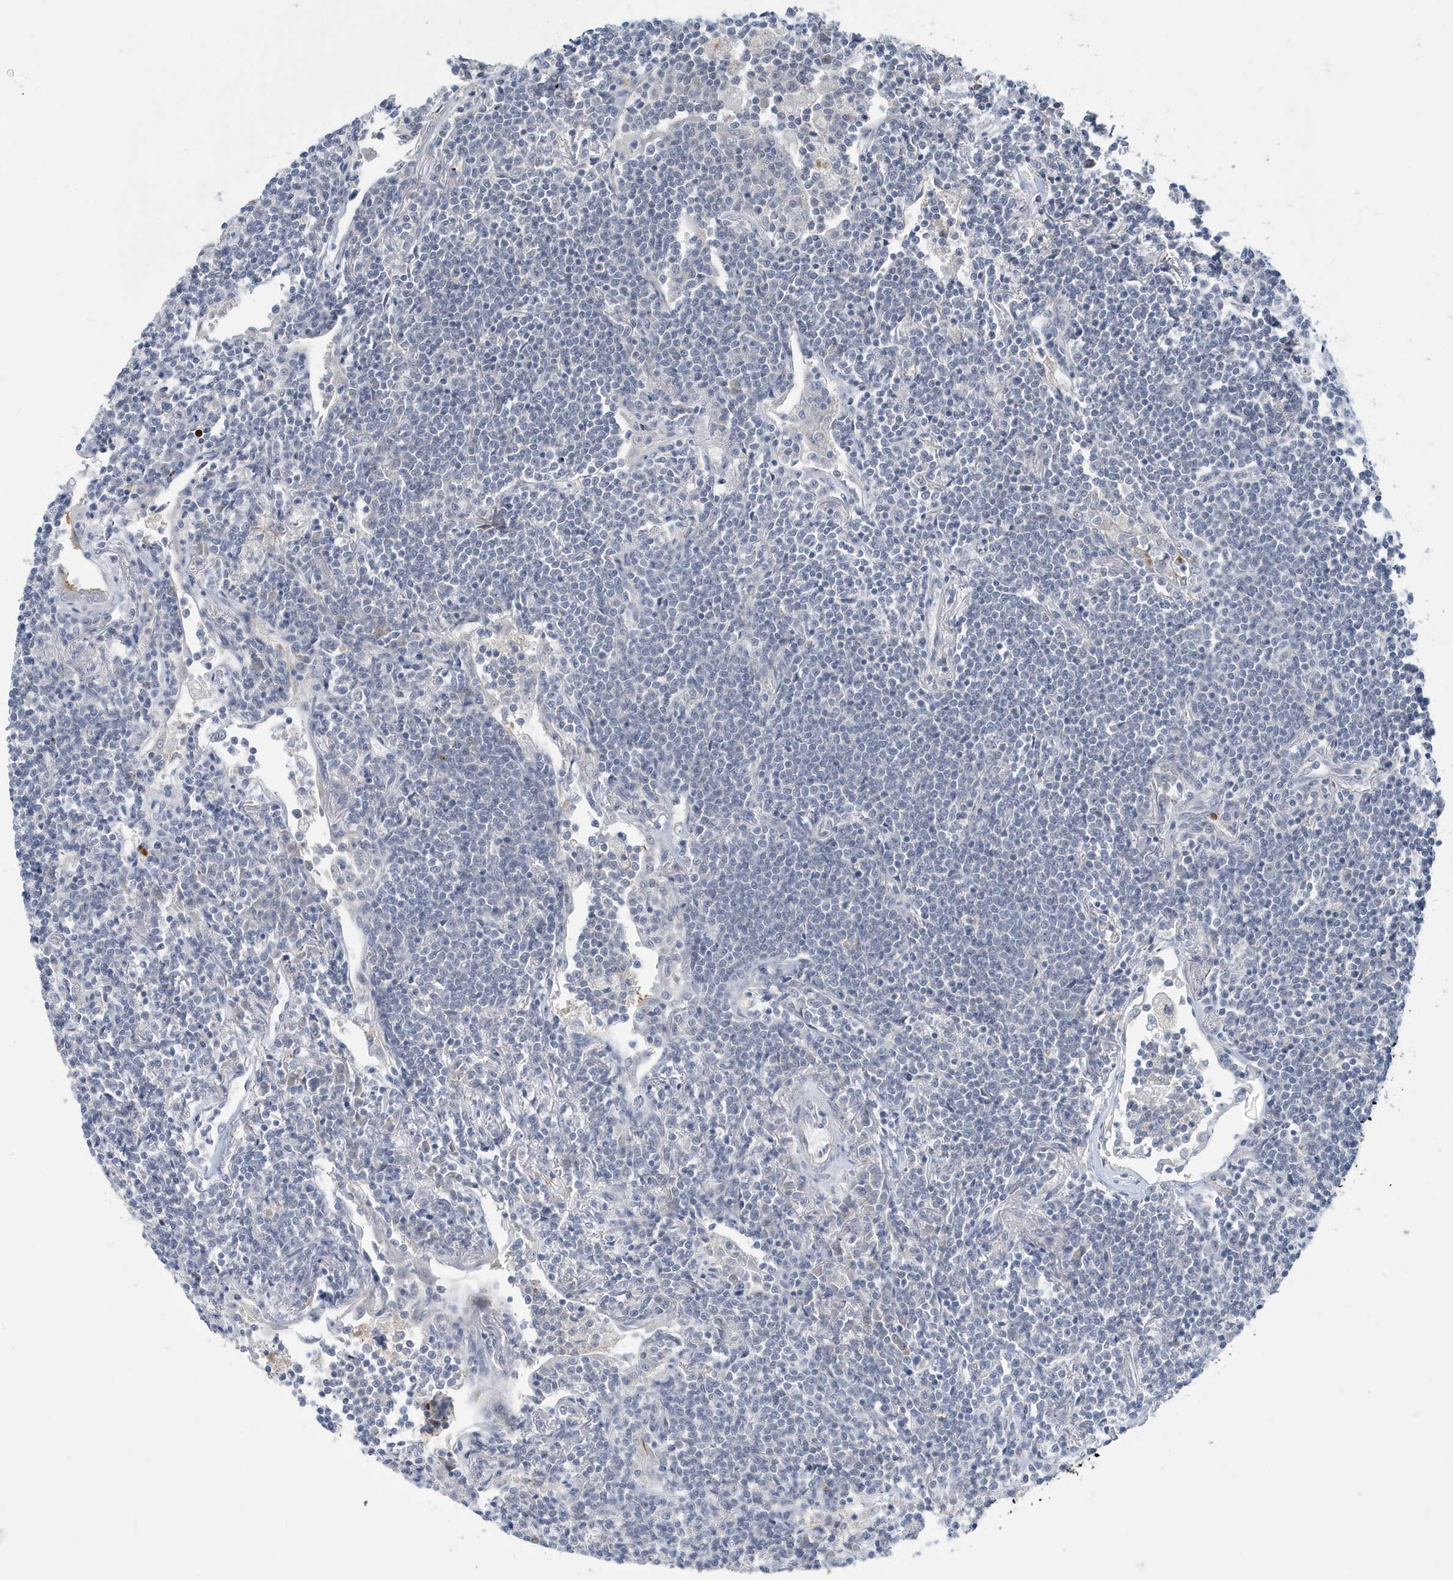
{"staining": {"intensity": "negative", "quantity": "none", "location": "none"}, "tissue": "lymphoma", "cell_type": "Tumor cells", "image_type": "cancer", "snomed": [{"axis": "morphology", "description": "Malignant lymphoma, non-Hodgkin's type, Low grade"}, {"axis": "topography", "description": "Lung"}], "caption": "Immunohistochemical staining of malignant lymphoma, non-Hodgkin's type (low-grade) exhibits no significant staining in tumor cells. (Immunohistochemistry (ihc), brightfield microscopy, high magnification).", "gene": "ZNF654", "patient": {"sex": "female", "age": 71}}